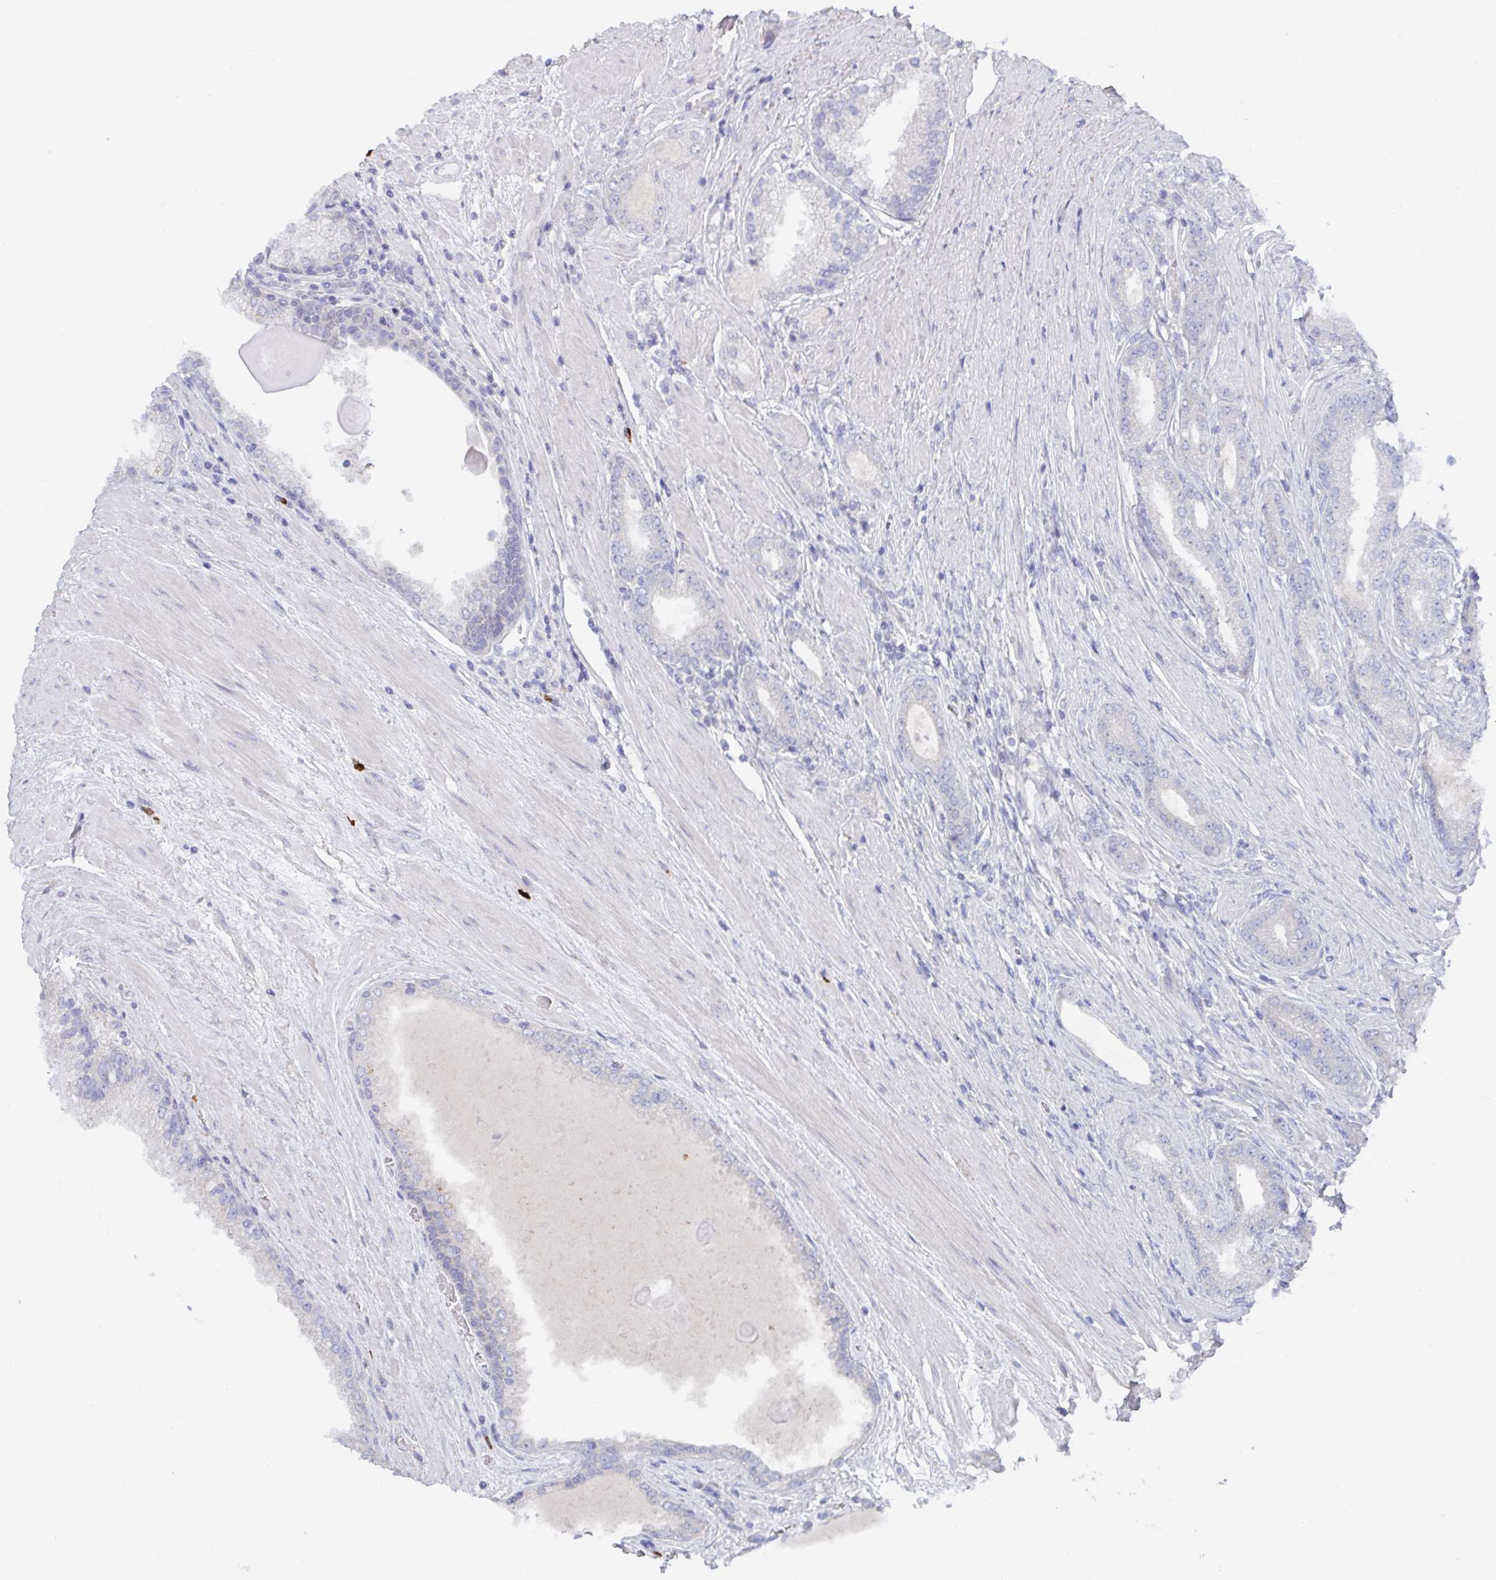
{"staining": {"intensity": "negative", "quantity": "none", "location": "none"}, "tissue": "prostate cancer", "cell_type": "Tumor cells", "image_type": "cancer", "snomed": [{"axis": "morphology", "description": "Adenocarcinoma, High grade"}, {"axis": "topography", "description": "Prostate"}], "caption": "A micrograph of prostate adenocarcinoma (high-grade) stained for a protein exhibits no brown staining in tumor cells.", "gene": "KCNK5", "patient": {"sex": "male", "age": 67}}